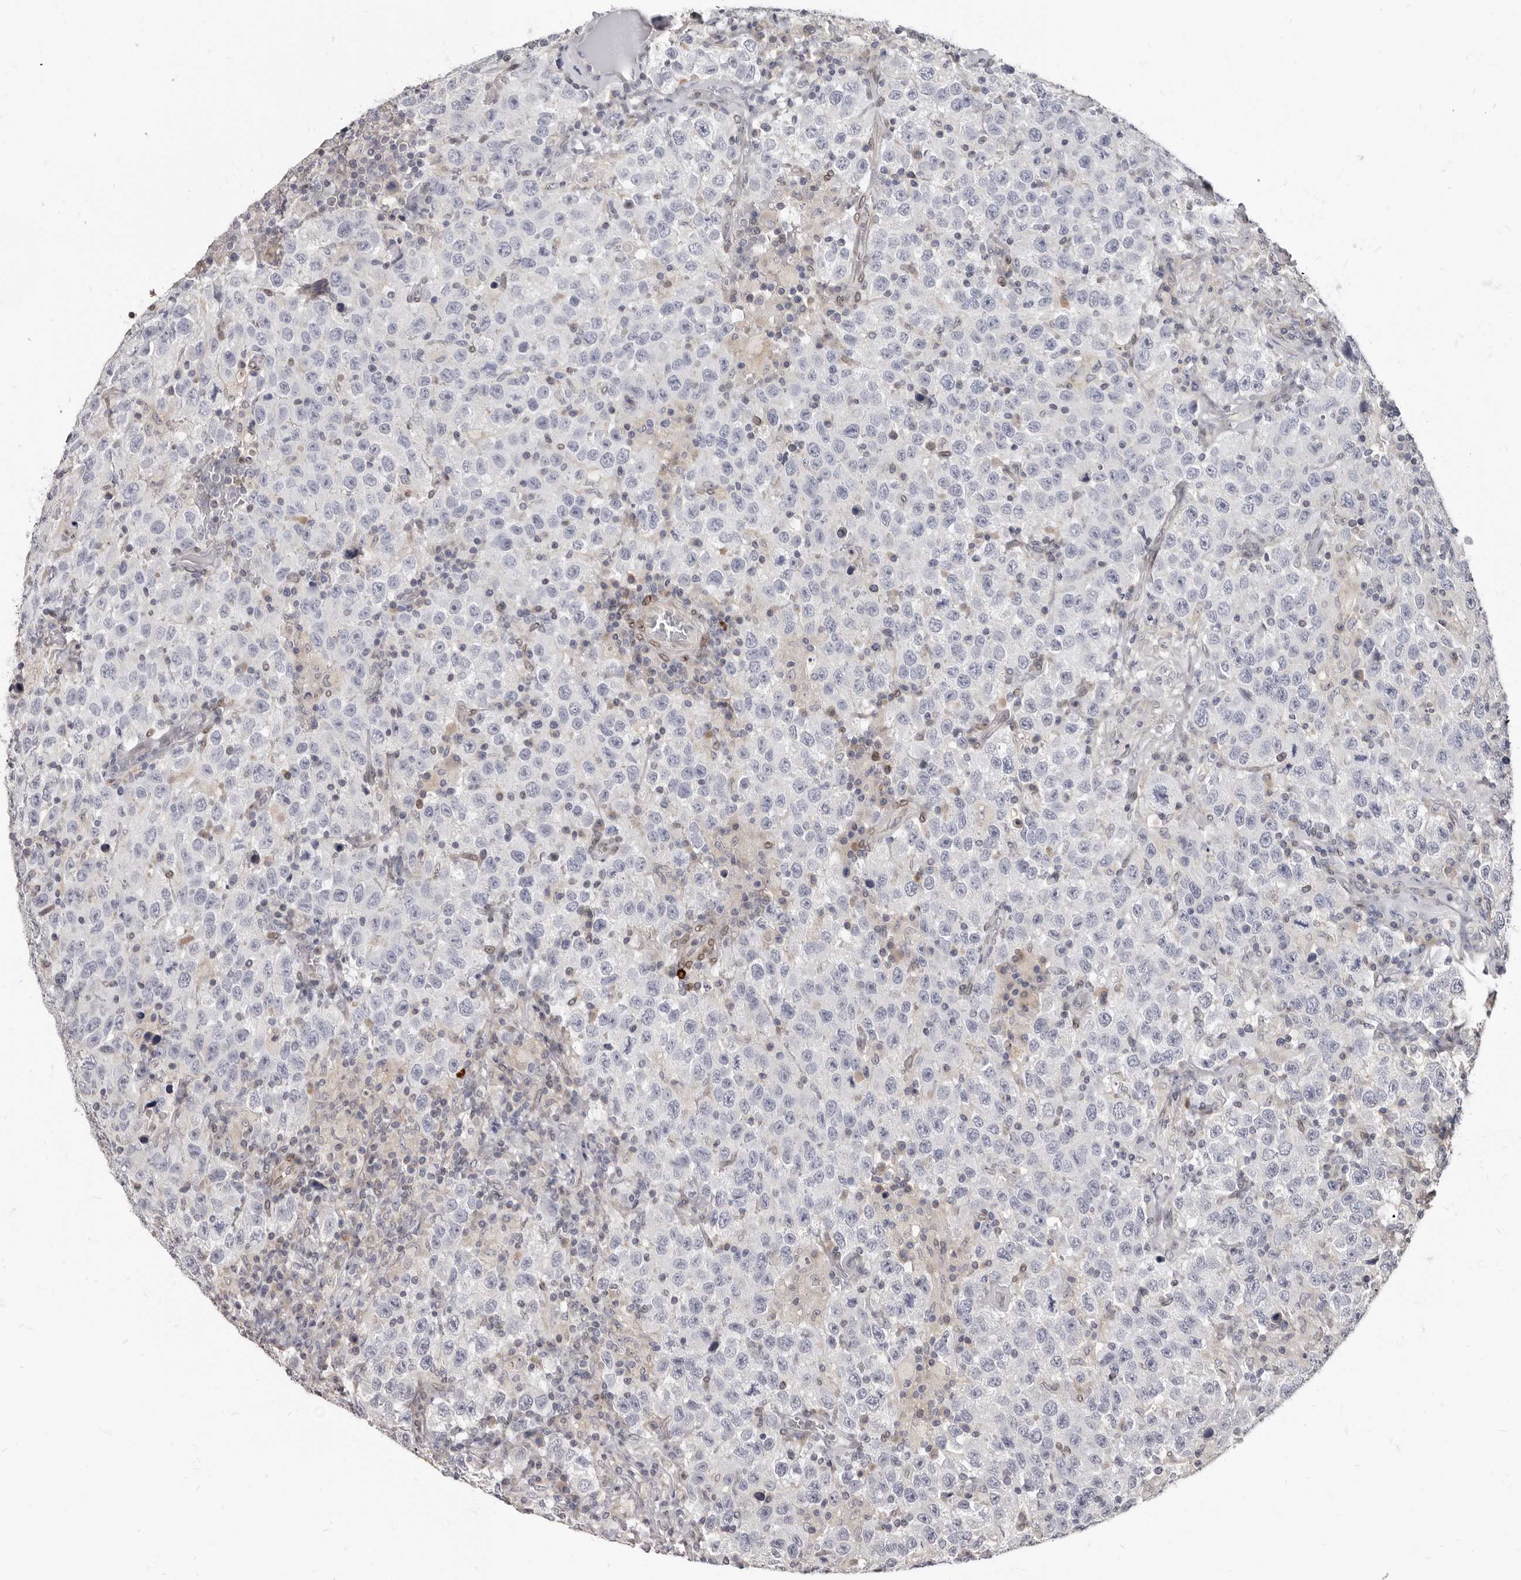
{"staining": {"intensity": "negative", "quantity": "none", "location": "none"}, "tissue": "testis cancer", "cell_type": "Tumor cells", "image_type": "cancer", "snomed": [{"axis": "morphology", "description": "Seminoma, NOS"}, {"axis": "topography", "description": "Testis"}], "caption": "DAB immunohistochemical staining of testis seminoma reveals no significant staining in tumor cells.", "gene": "MRGPRF", "patient": {"sex": "male", "age": 41}}